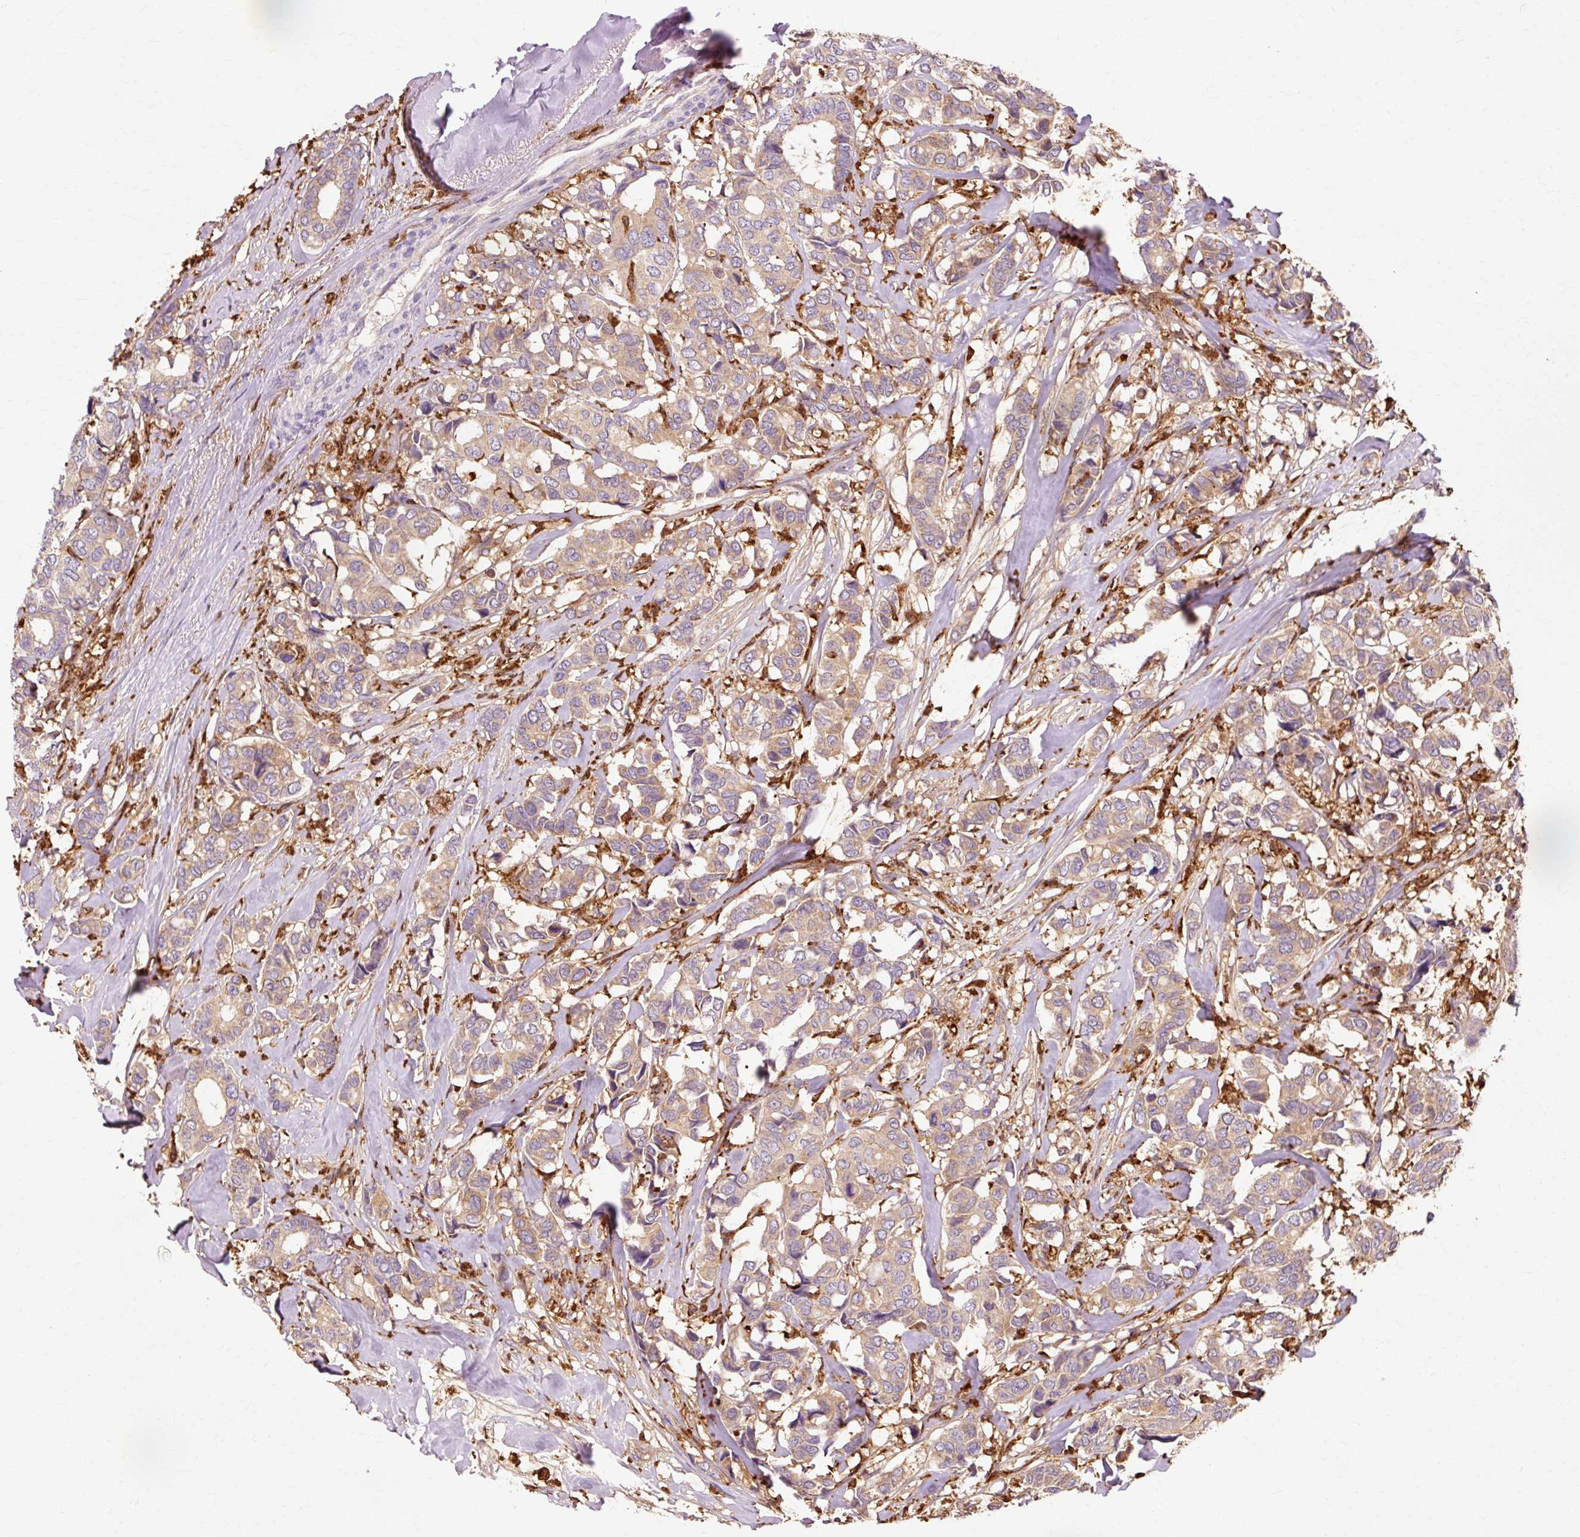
{"staining": {"intensity": "weak", "quantity": "25%-75%", "location": "cytoplasmic/membranous"}, "tissue": "breast cancer", "cell_type": "Tumor cells", "image_type": "cancer", "snomed": [{"axis": "morphology", "description": "Duct carcinoma"}, {"axis": "topography", "description": "Breast"}], "caption": "Protein expression analysis of breast invasive ductal carcinoma shows weak cytoplasmic/membranous expression in about 25%-75% of tumor cells. Nuclei are stained in blue.", "gene": "GPX1", "patient": {"sex": "female", "age": 87}}